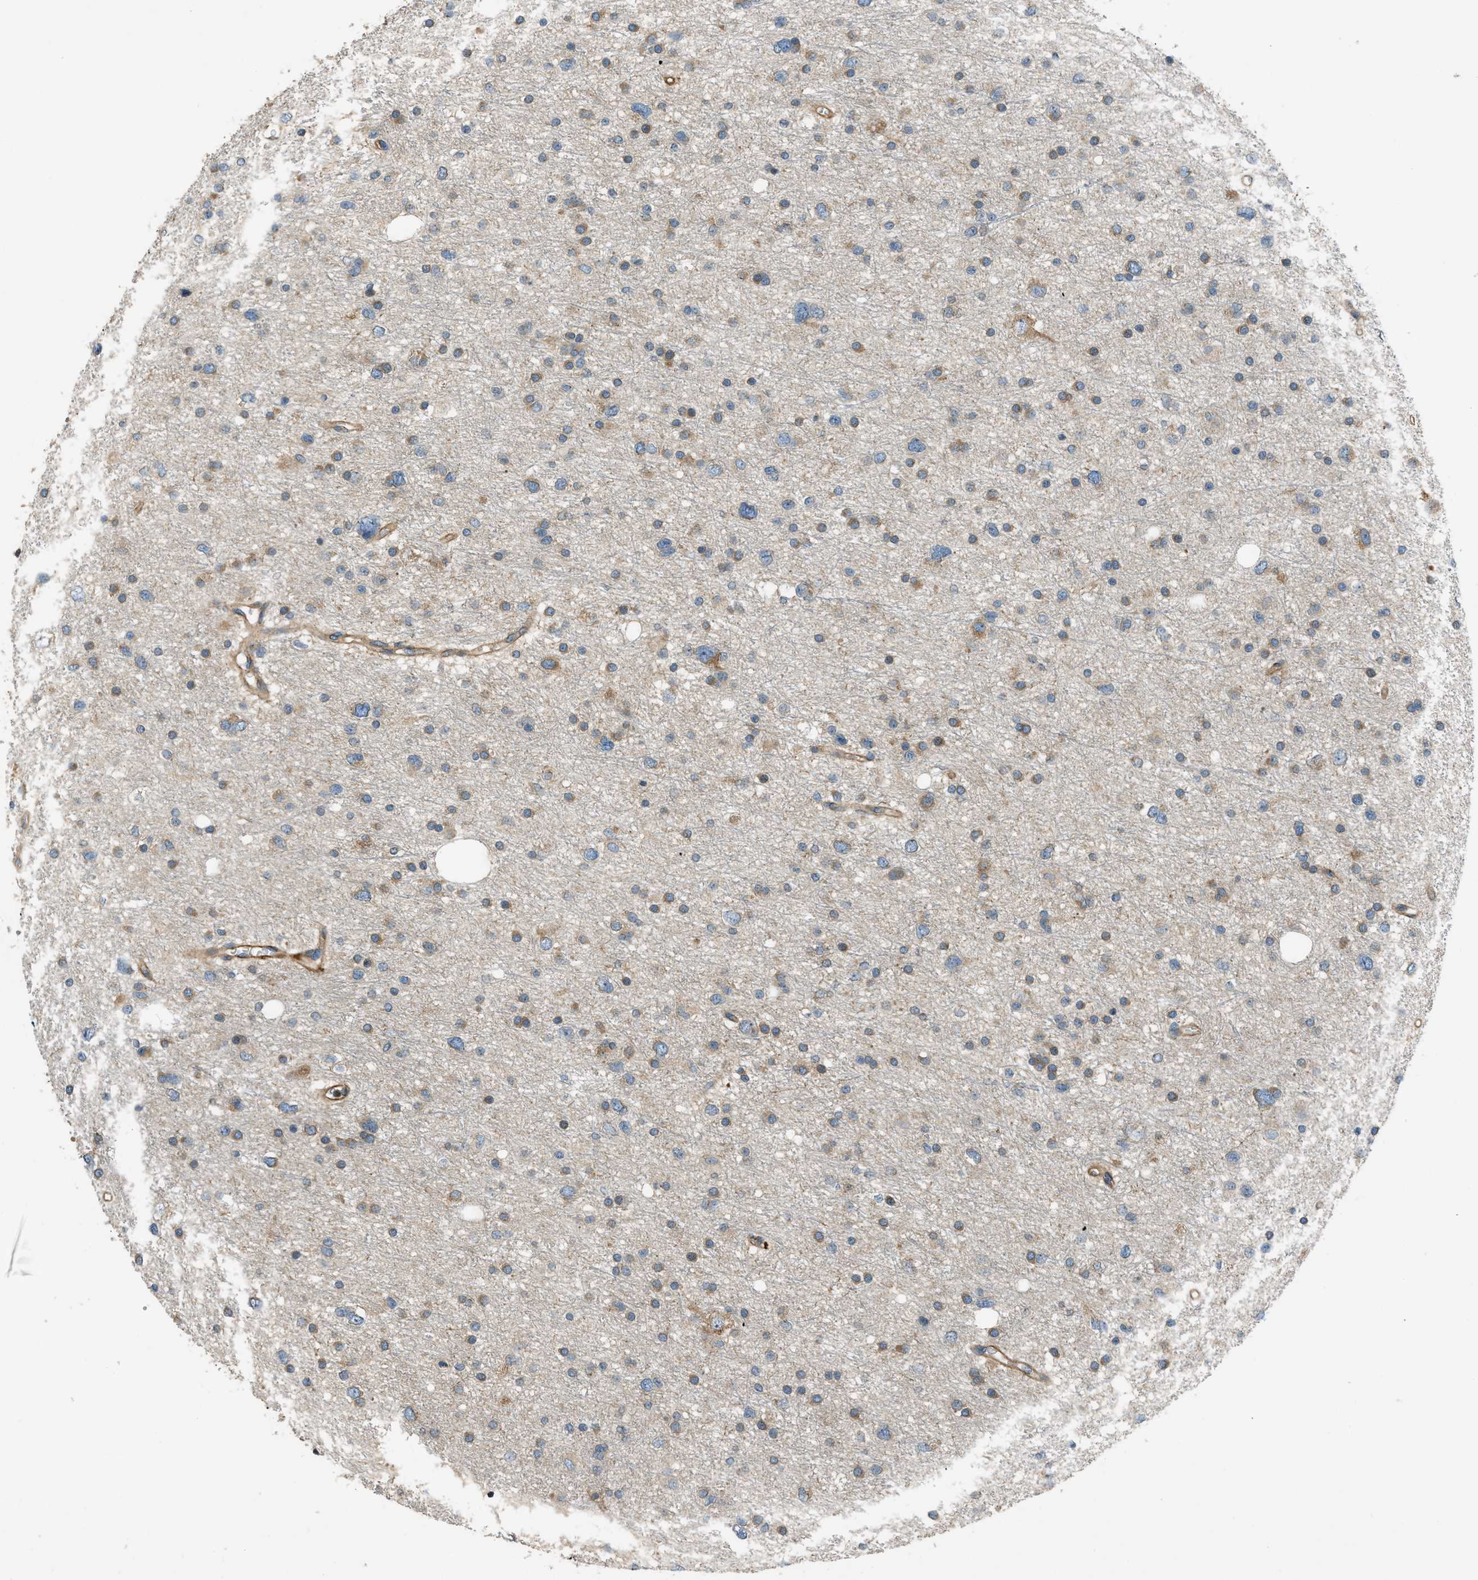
{"staining": {"intensity": "moderate", "quantity": ">75%", "location": "cytoplasmic/membranous"}, "tissue": "glioma", "cell_type": "Tumor cells", "image_type": "cancer", "snomed": [{"axis": "morphology", "description": "Glioma, malignant, Low grade"}, {"axis": "topography", "description": "Brain"}], "caption": "Protein expression analysis of human glioma reveals moderate cytoplasmic/membranous positivity in about >75% of tumor cells. Using DAB (brown) and hematoxylin (blue) stains, captured at high magnification using brightfield microscopy.", "gene": "VEZT", "patient": {"sex": "female", "age": 37}}